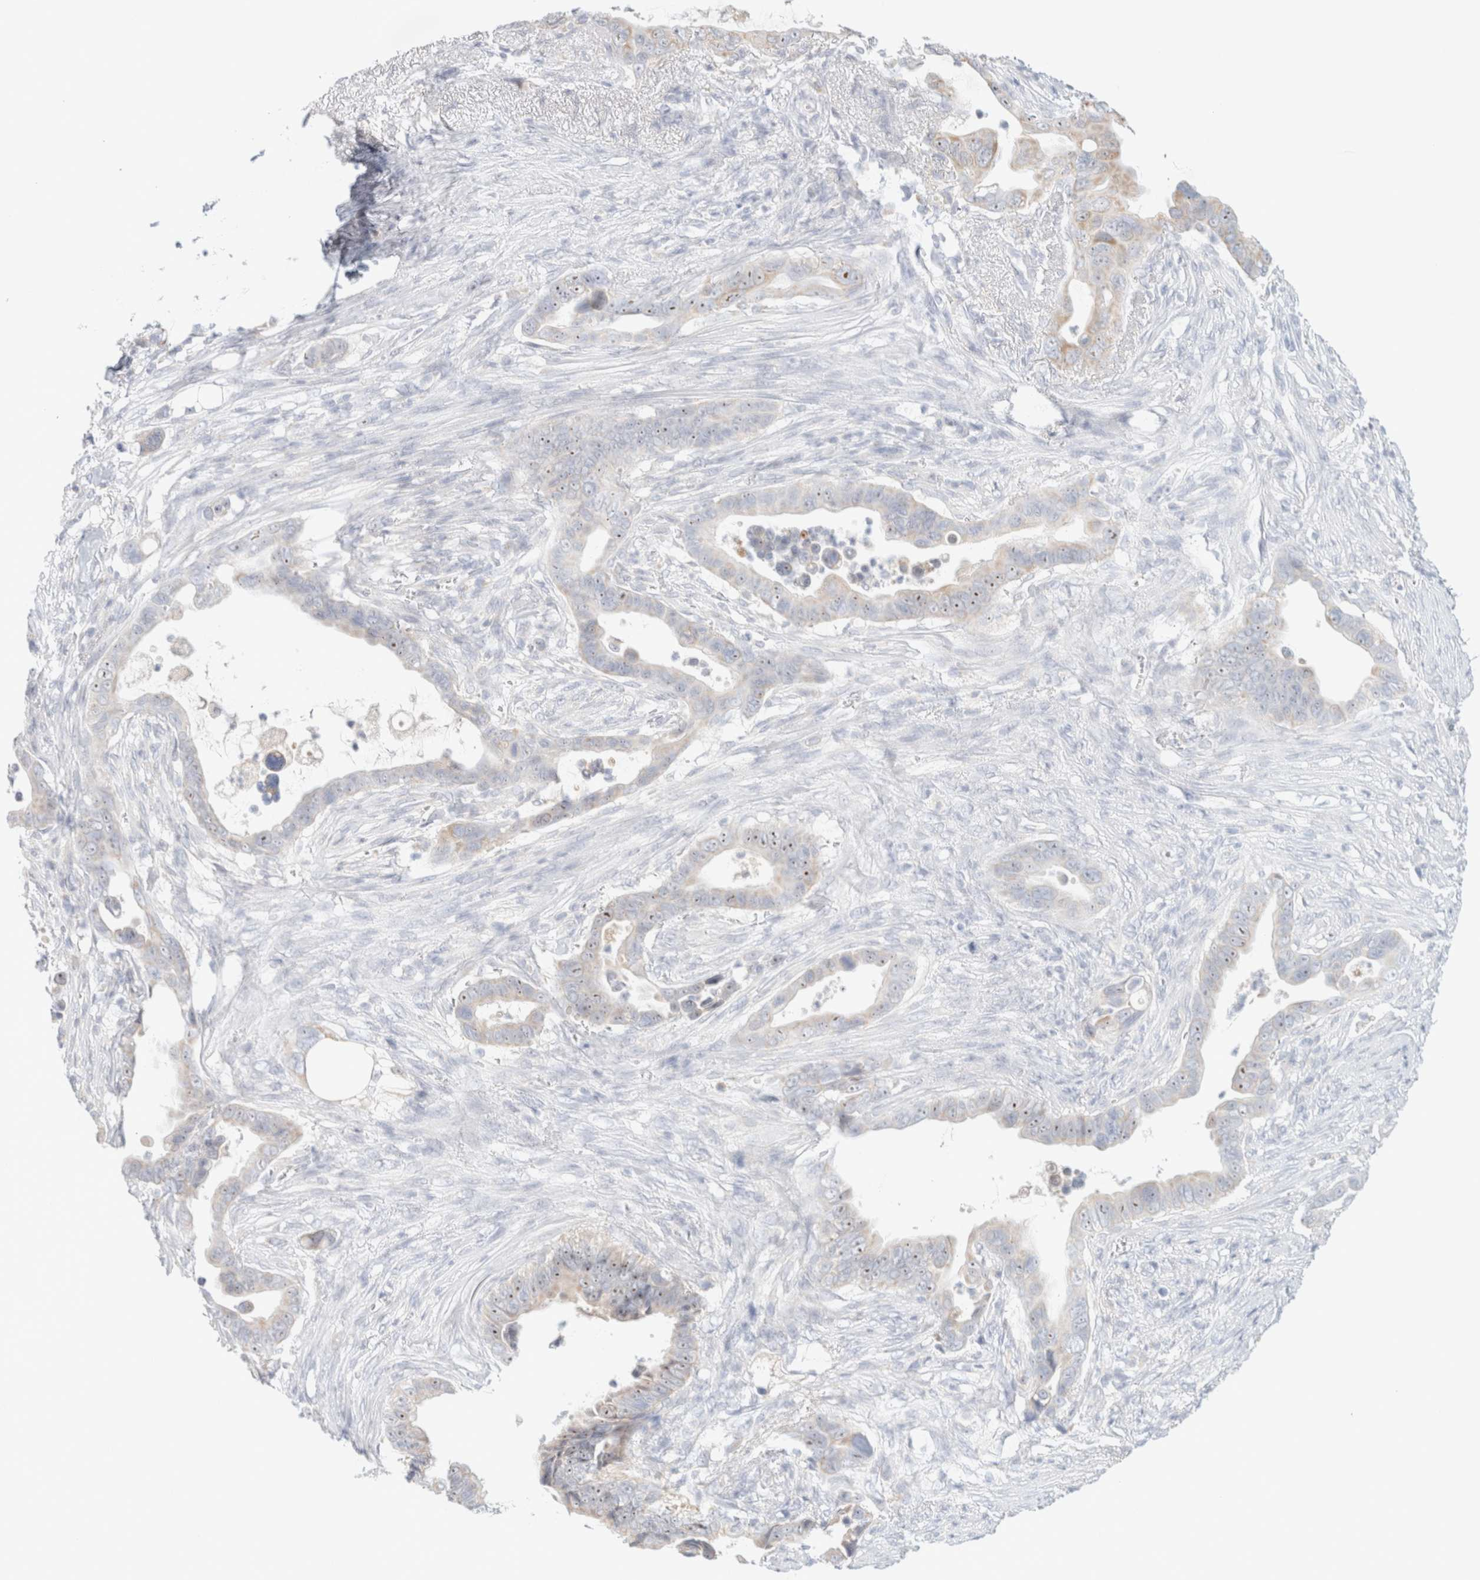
{"staining": {"intensity": "weak", "quantity": "25%-75%", "location": "cytoplasmic/membranous,nuclear"}, "tissue": "pancreatic cancer", "cell_type": "Tumor cells", "image_type": "cancer", "snomed": [{"axis": "morphology", "description": "Adenocarcinoma, NOS"}, {"axis": "topography", "description": "Pancreas"}], "caption": "Adenocarcinoma (pancreatic) stained with a protein marker exhibits weak staining in tumor cells.", "gene": "HEXD", "patient": {"sex": "female", "age": 72}}